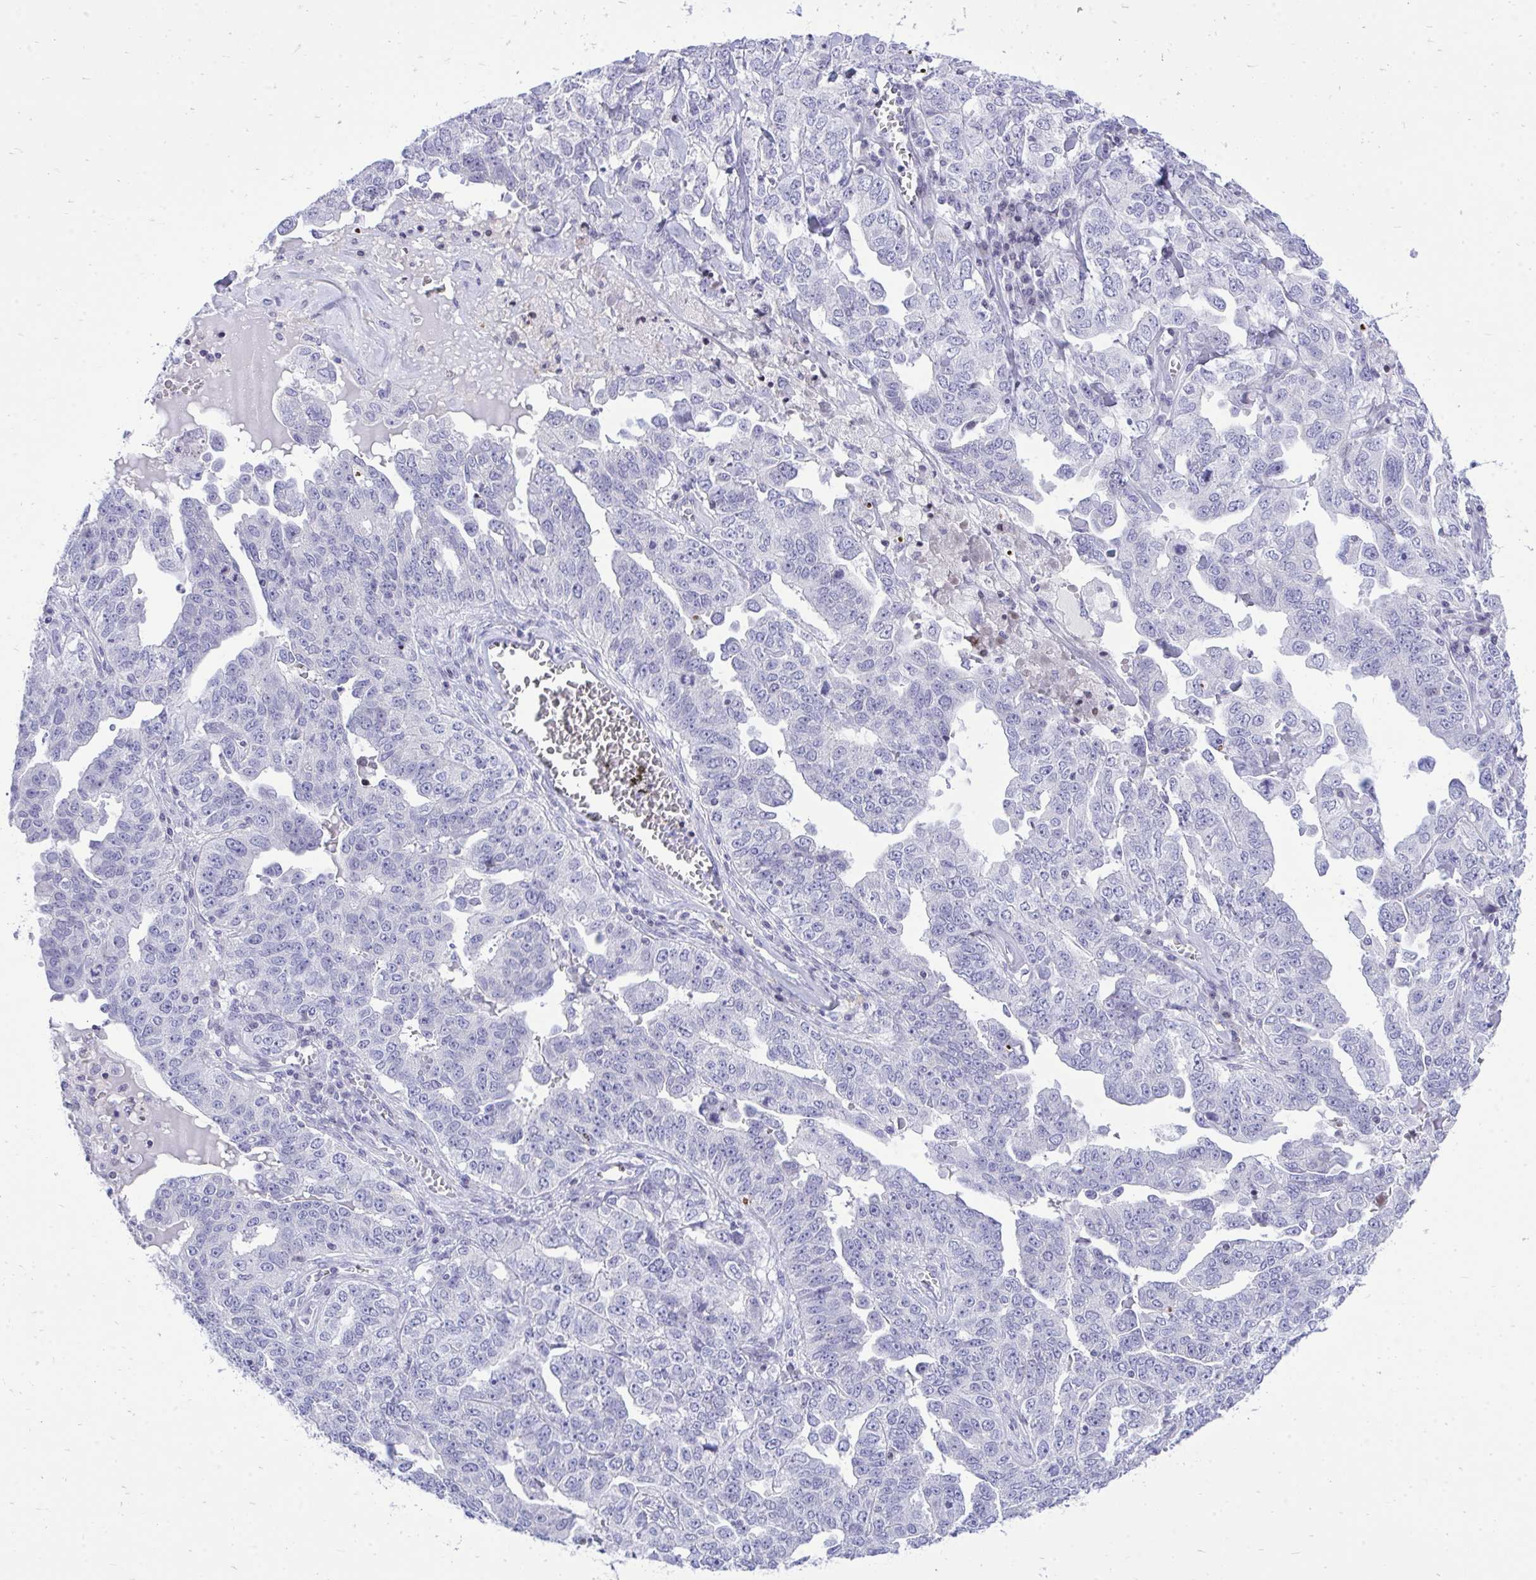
{"staining": {"intensity": "negative", "quantity": "none", "location": "none"}, "tissue": "ovarian cancer", "cell_type": "Tumor cells", "image_type": "cancer", "snomed": [{"axis": "morphology", "description": "Carcinoma, endometroid"}, {"axis": "topography", "description": "Ovary"}], "caption": "Protein analysis of ovarian endometroid carcinoma exhibits no significant staining in tumor cells.", "gene": "GABRA1", "patient": {"sex": "female", "age": 62}}